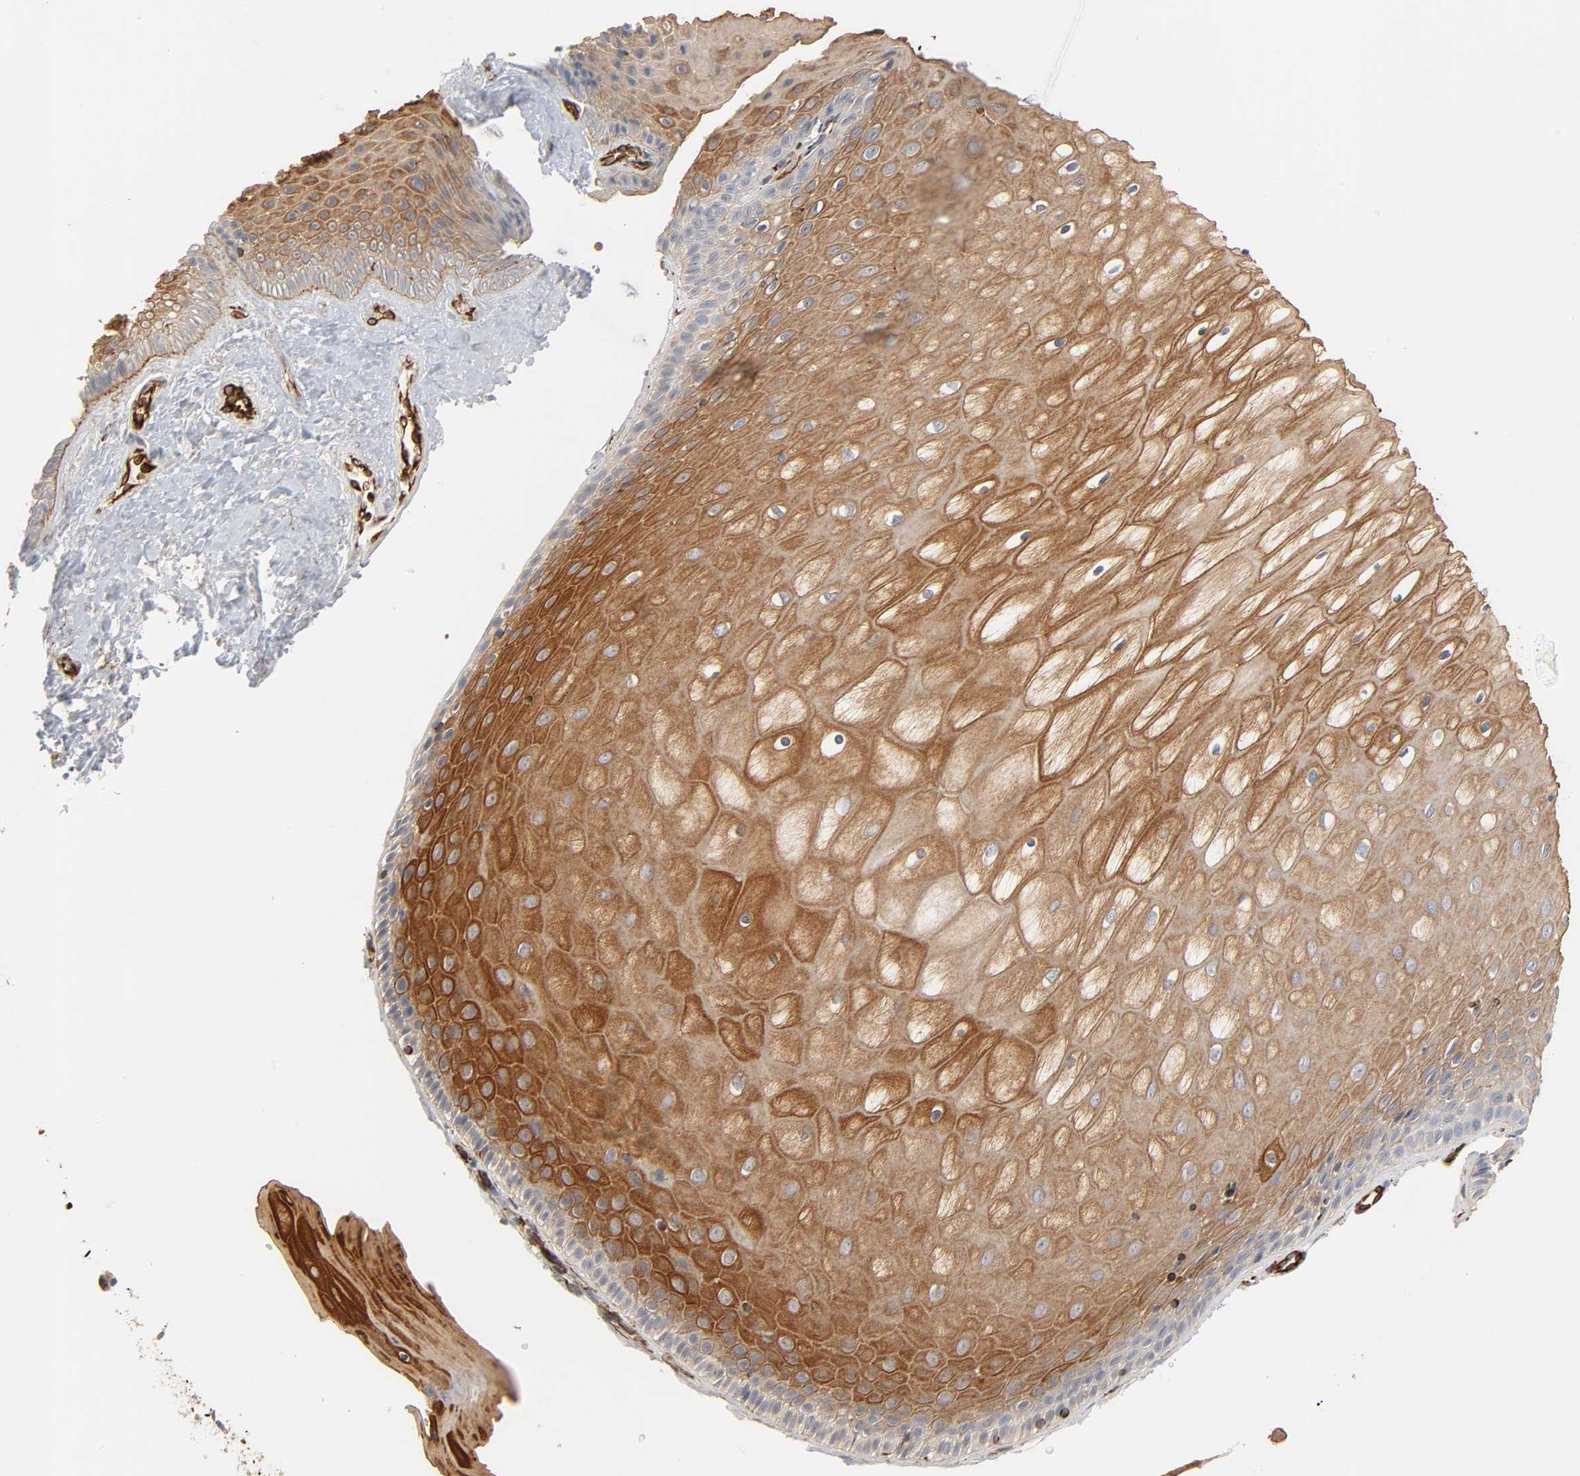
{"staining": {"intensity": "moderate", "quantity": ">75%", "location": "cytoplasmic/membranous"}, "tissue": "cervix", "cell_type": "Glandular cells", "image_type": "normal", "snomed": [{"axis": "morphology", "description": "Normal tissue, NOS"}, {"axis": "topography", "description": "Cervix"}], "caption": "Immunohistochemistry (IHC) of unremarkable cervix demonstrates medium levels of moderate cytoplasmic/membranous positivity in approximately >75% of glandular cells.", "gene": "REEP5", "patient": {"sex": "female", "age": 55}}